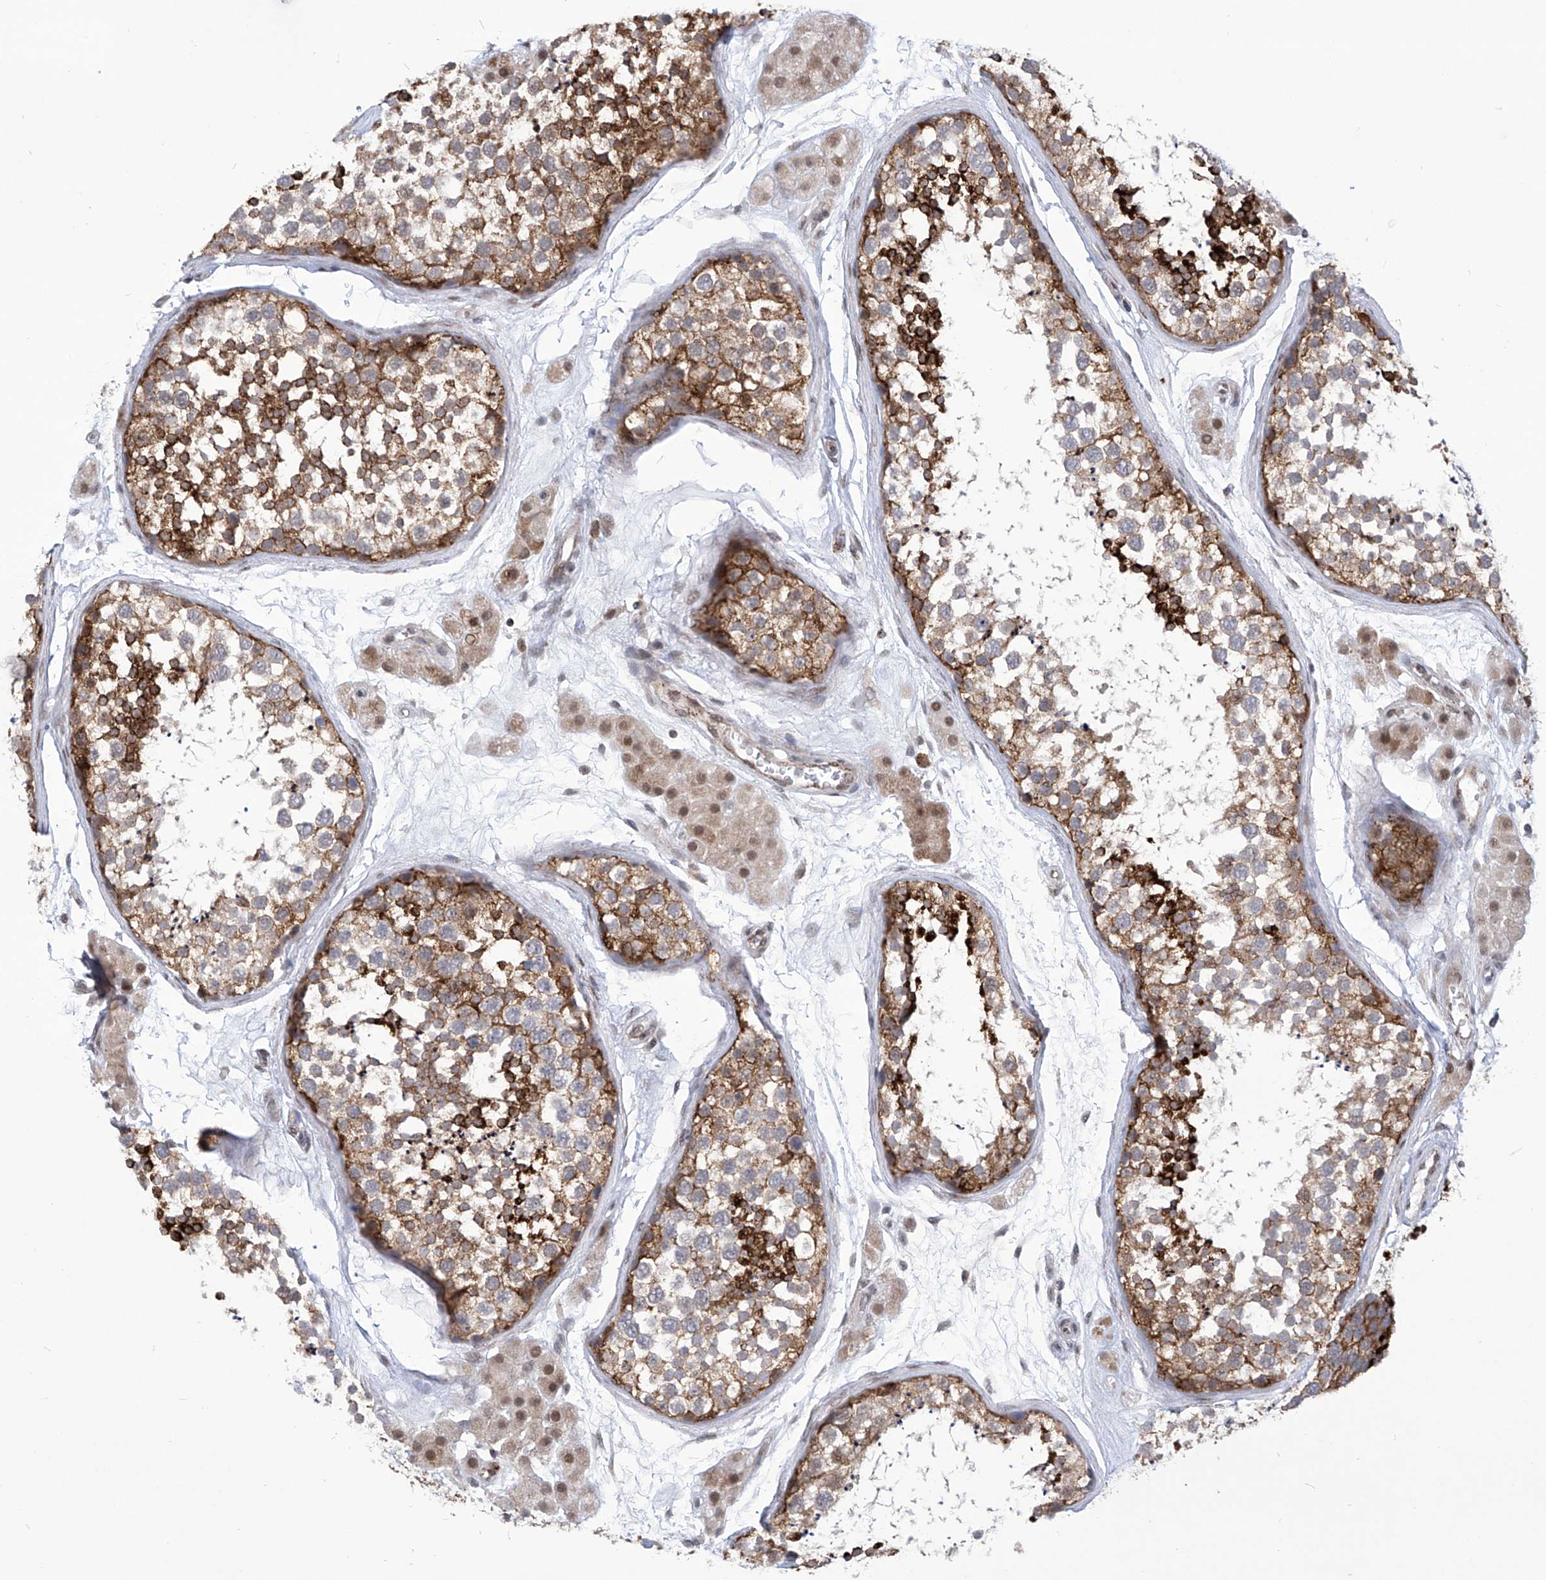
{"staining": {"intensity": "strong", "quantity": "25%-75%", "location": "cytoplasmic/membranous"}, "tissue": "testis", "cell_type": "Cells in seminiferous ducts", "image_type": "normal", "snomed": [{"axis": "morphology", "description": "Normal tissue, NOS"}, {"axis": "topography", "description": "Testis"}], "caption": "Approximately 25%-75% of cells in seminiferous ducts in unremarkable human testis reveal strong cytoplasmic/membranous protein expression as visualized by brown immunohistochemical staining.", "gene": "CEP290", "patient": {"sex": "male", "age": 56}}